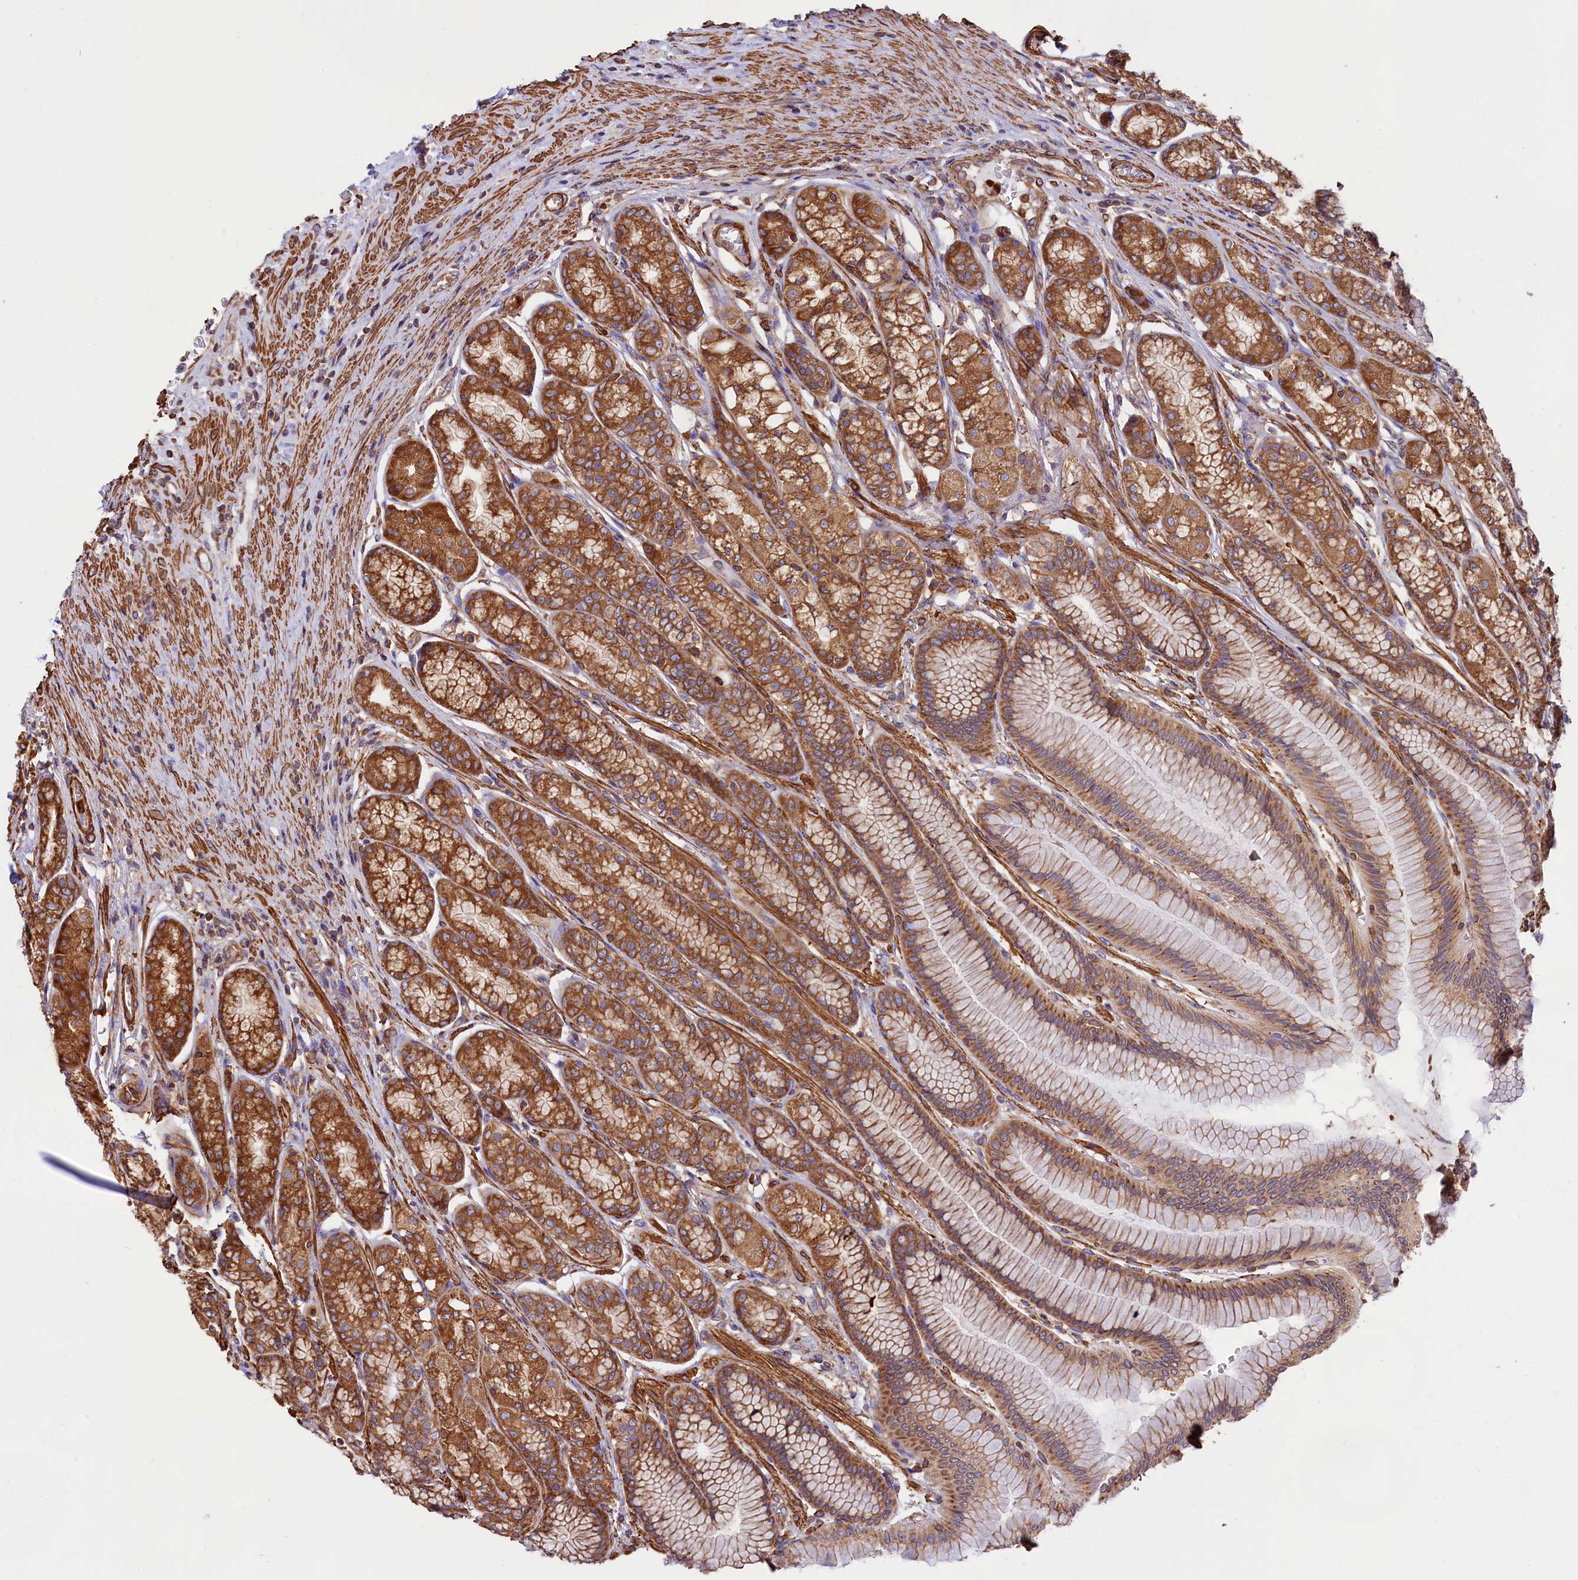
{"staining": {"intensity": "strong", "quantity": ">75%", "location": "cytoplasmic/membranous"}, "tissue": "stomach", "cell_type": "Glandular cells", "image_type": "normal", "snomed": [{"axis": "morphology", "description": "Normal tissue, NOS"}, {"axis": "morphology", "description": "Adenocarcinoma, NOS"}, {"axis": "morphology", "description": "Adenocarcinoma, High grade"}, {"axis": "topography", "description": "Stomach, upper"}, {"axis": "topography", "description": "Stomach"}], "caption": "A high-resolution photomicrograph shows IHC staining of normal stomach, which shows strong cytoplasmic/membranous positivity in approximately >75% of glandular cells.", "gene": "GYS1", "patient": {"sex": "female", "age": 65}}